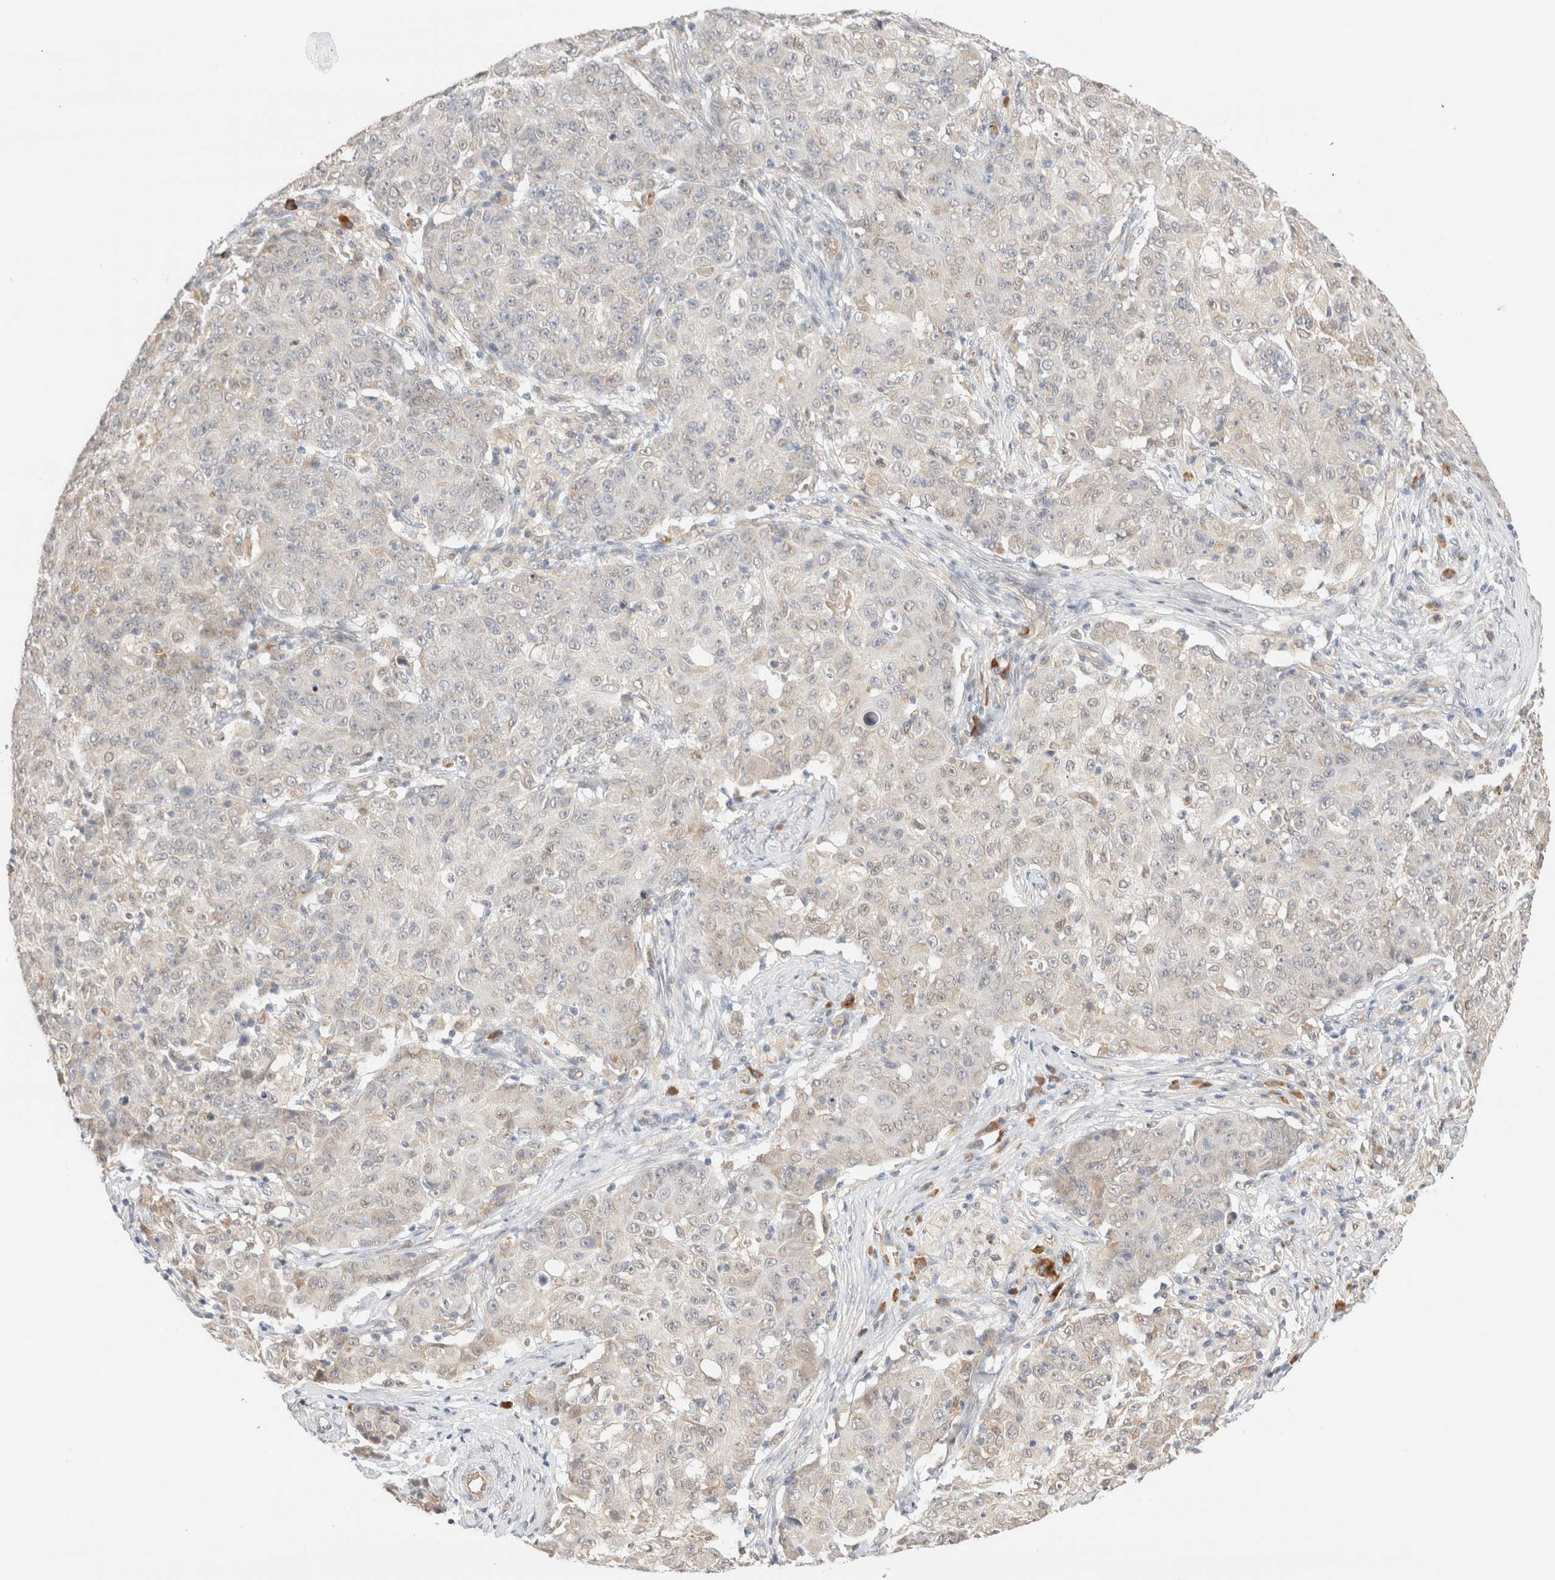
{"staining": {"intensity": "negative", "quantity": "none", "location": "none"}, "tissue": "ovarian cancer", "cell_type": "Tumor cells", "image_type": "cancer", "snomed": [{"axis": "morphology", "description": "Carcinoma, endometroid"}, {"axis": "topography", "description": "Ovary"}], "caption": "Ovarian cancer was stained to show a protein in brown. There is no significant positivity in tumor cells.", "gene": "SYVN1", "patient": {"sex": "female", "age": 42}}